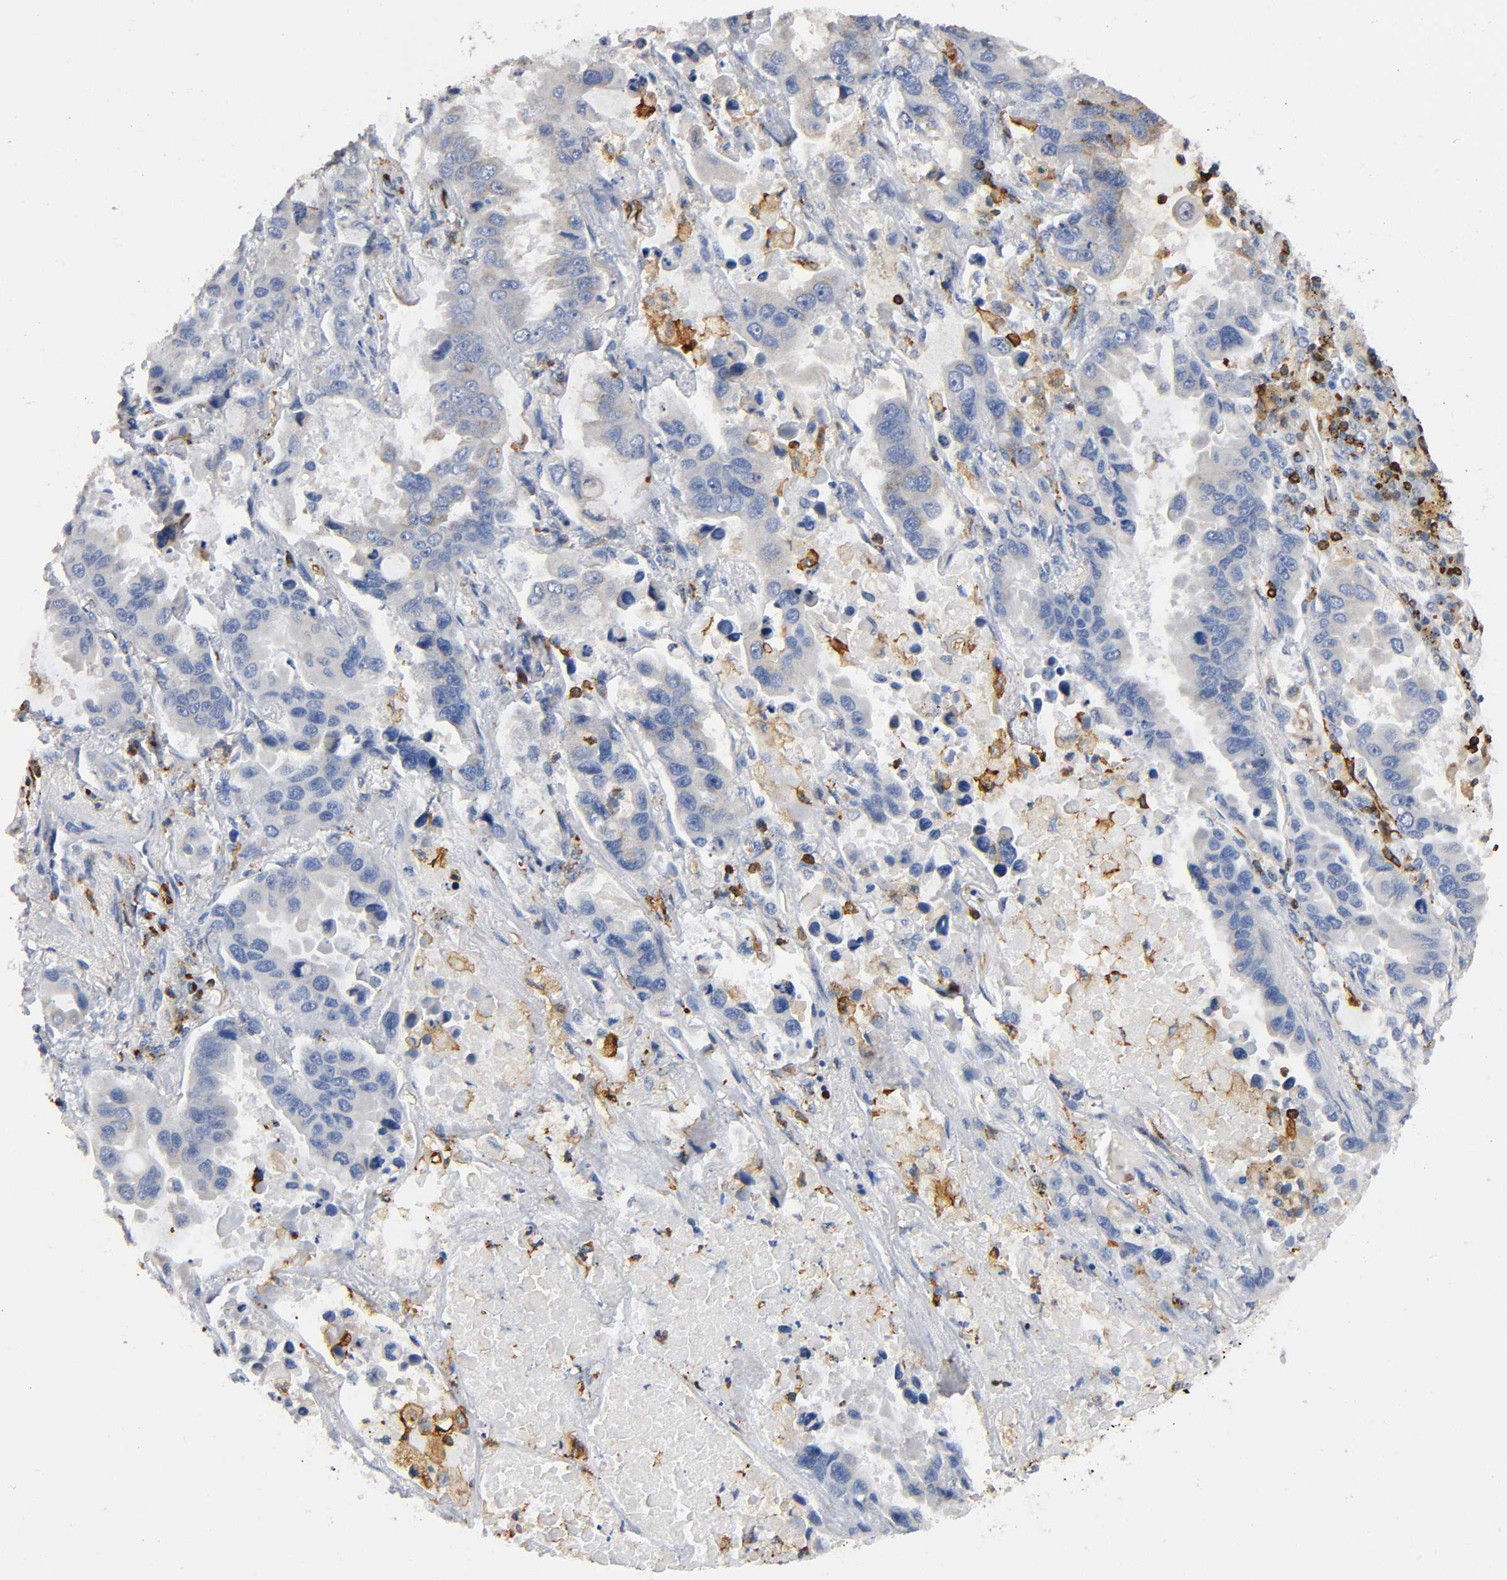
{"staining": {"intensity": "weak", "quantity": "25%-75%", "location": "cytoplasmic/membranous"}, "tissue": "lung cancer", "cell_type": "Tumor cells", "image_type": "cancer", "snomed": [{"axis": "morphology", "description": "Adenocarcinoma, NOS"}, {"axis": "topography", "description": "Lung"}], "caption": "Adenocarcinoma (lung) stained for a protein exhibits weak cytoplasmic/membranous positivity in tumor cells.", "gene": "CAPN10", "patient": {"sex": "male", "age": 64}}